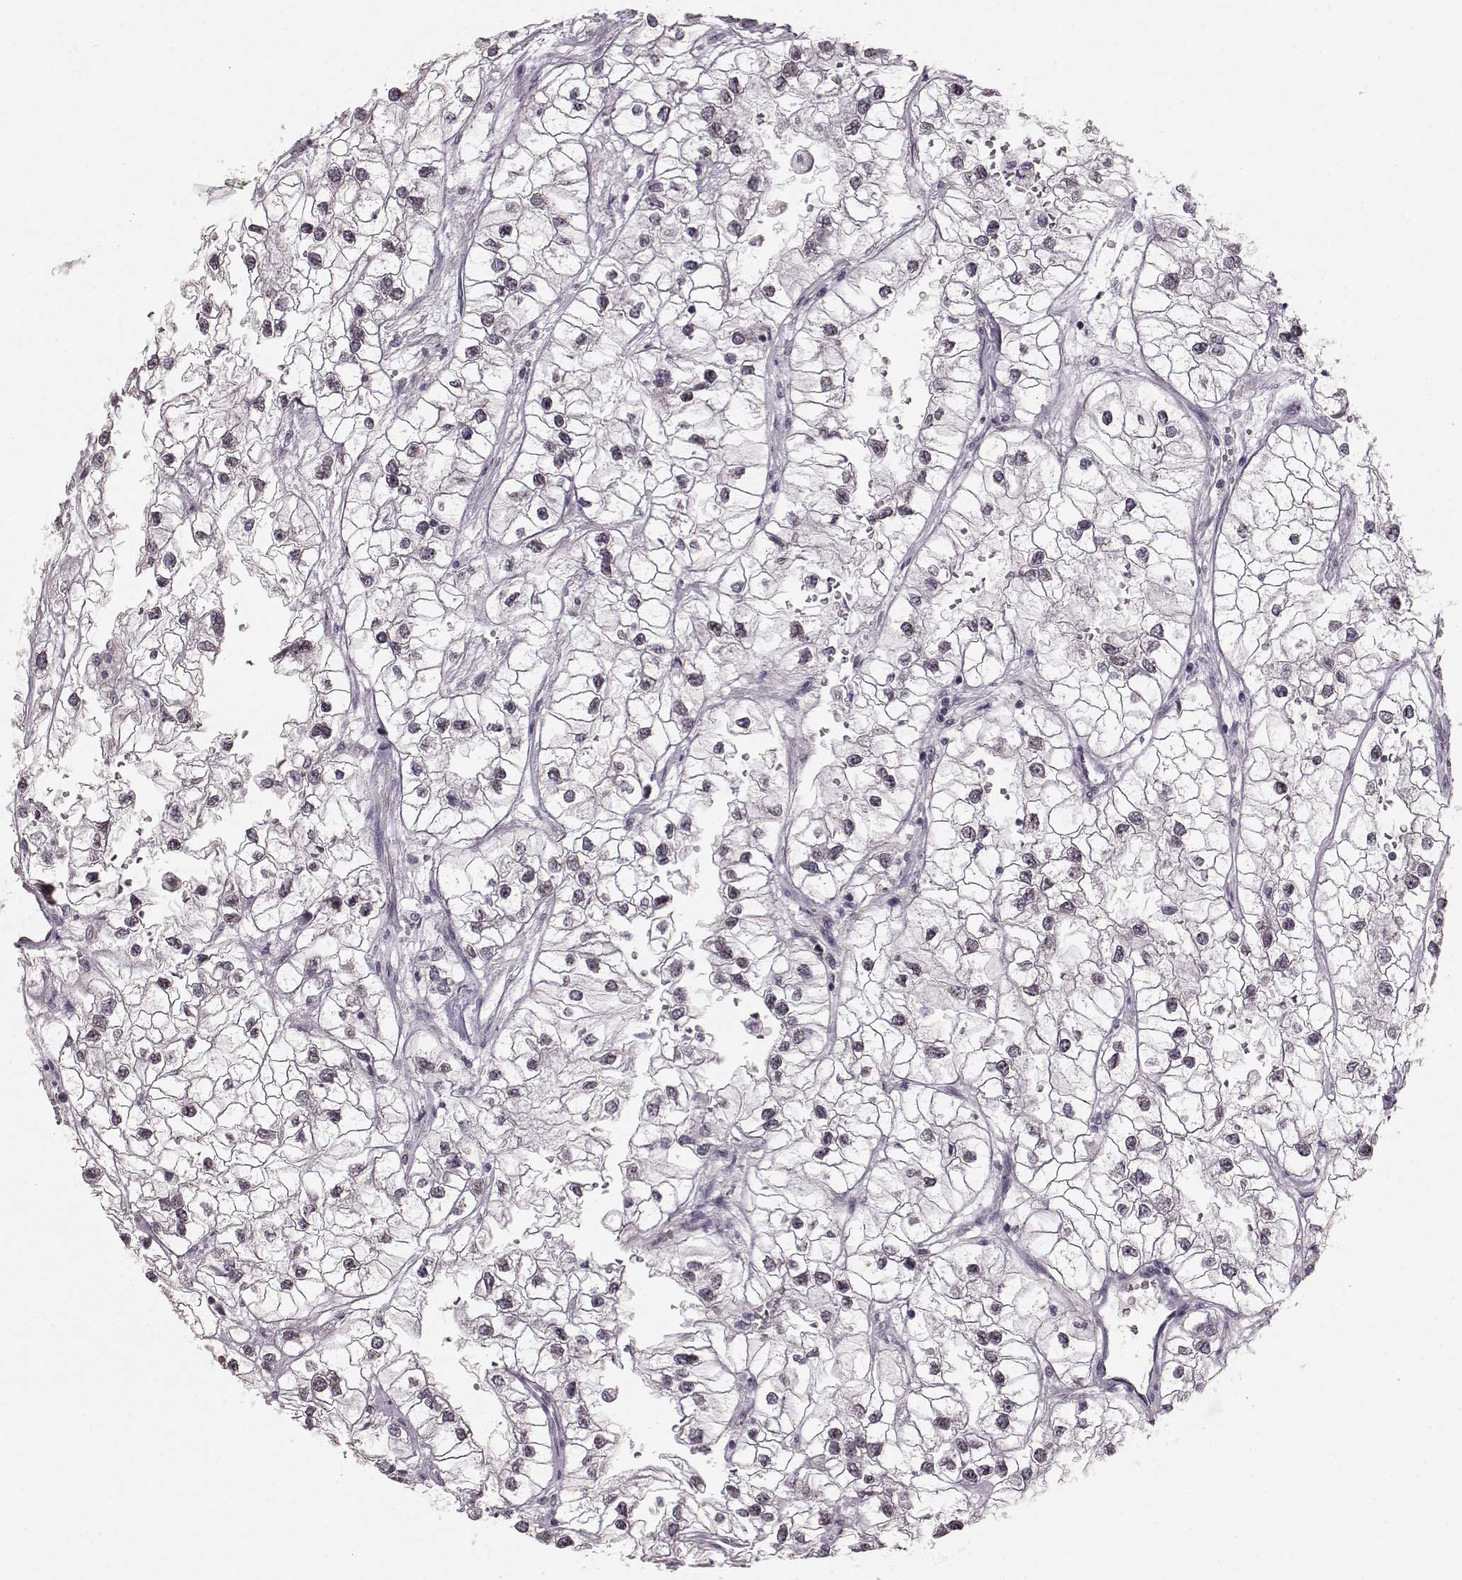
{"staining": {"intensity": "weak", "quantity": "<25%", "location": "nuclear"}, "tissue": "renal cancer", "cell_type": "Tumor cells", "image_type": "cancer", "snomed": [{"axis": "morphology", "description": "Adenocarcinoma, NOS"}, {"axis": "topography", "description": "Kidney"}], "caption": "A photomicrograph of renal adenocarcinoma stained for a protein exhibits no brown staining in tumor cells.", "gene": "DCAF12", "patient": {"sex": "male", "age": 59}}